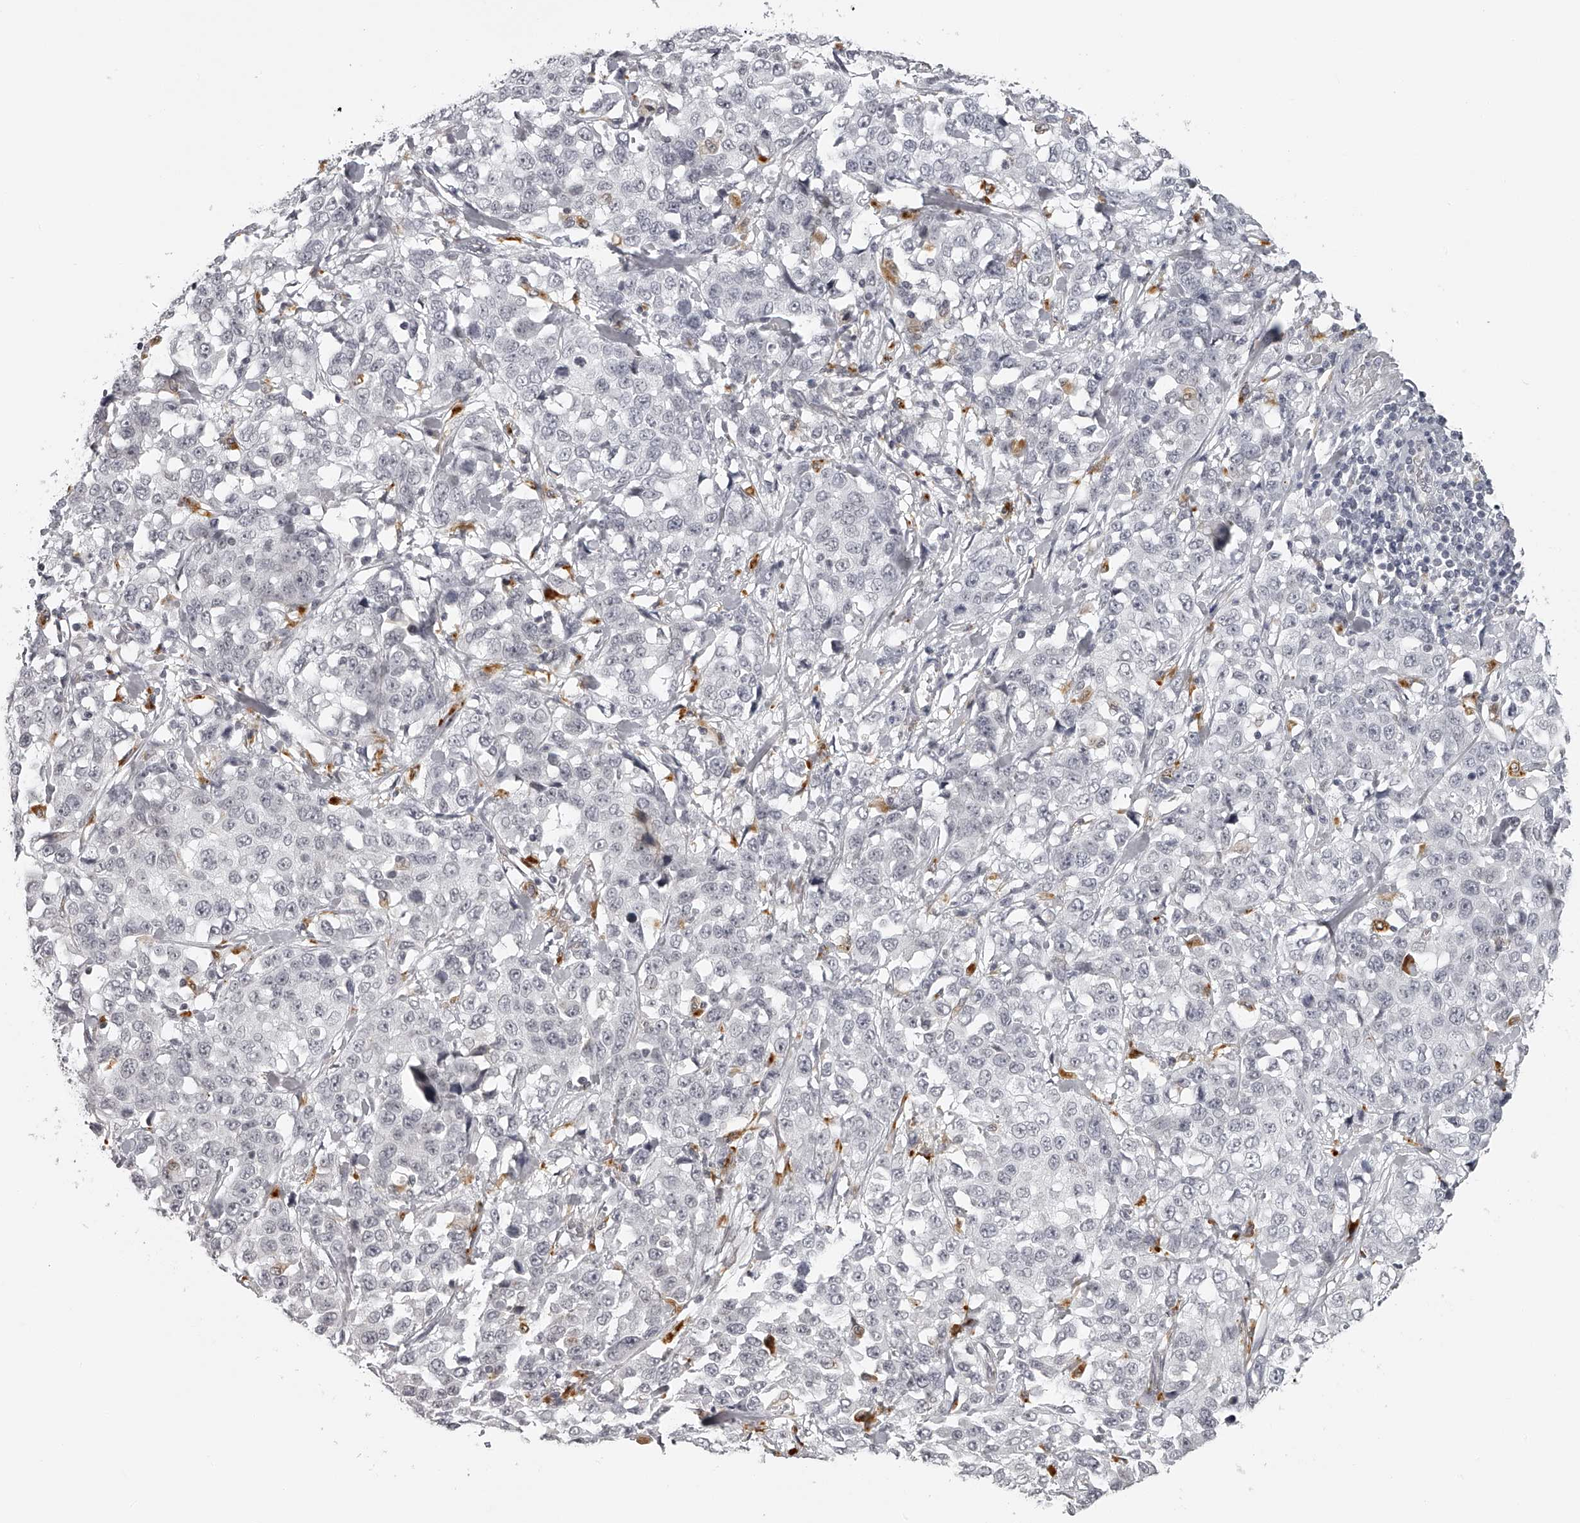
{"staining": {"intensity": "negative", "quantity": "none", "location": "none"}, "tissue": "stomach cancer", "cell_type": "Tumor cells", "image_type": "cancer", "snomed": [{"axis": "morphology", "description": "Normal tissue, NOS"}, {"axis": "morphology", "description": "Adenocarcinoma, NOS"}, {"axis": "topography", "description": "Stomach"}], "caption": "There is no significant positivity in tumor cells of stomach cancer.", "gene": "RNF220", "patient": {"sex": "male", "age": 48}}